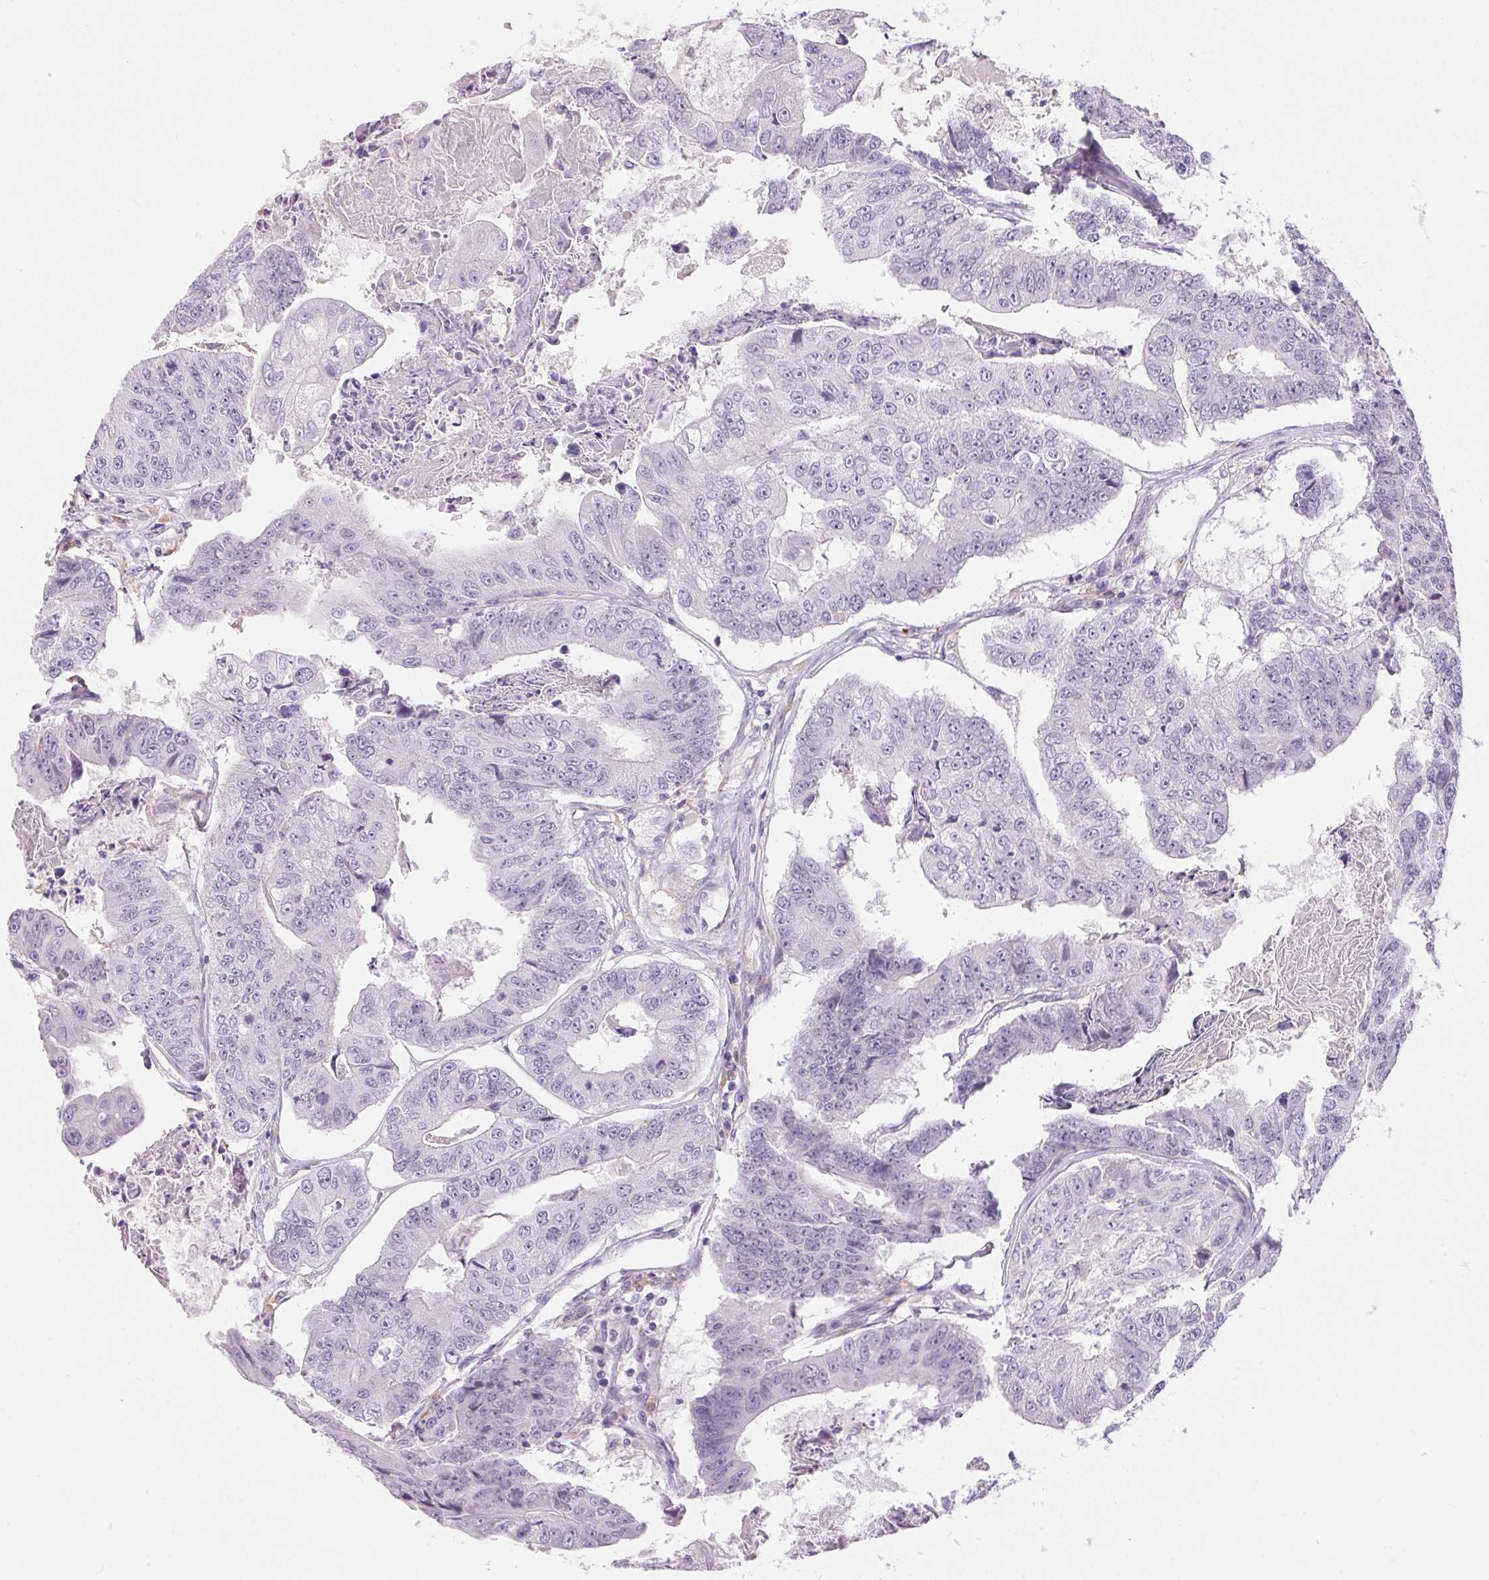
{"staining": {"intensity": "negative", "quantity": "none", "location": "none"}, "tissue": "colorectal cancer", "cell_type": "Tumor cells", "image_type": "cancer", "snomed": [{"axis": "morphology", "description": "Adenocarcinoma, NOS"}, {"axis": "topography", "description": "Colon"}], "caption": "High power microscopy histopathology image of an IHC micrograph of adenocarcinoma (colorectal), revealing no significant positivity in tumor cells.", "gene": "PNLIPRP3", "patient": {"sex": "female", "age": 67}}